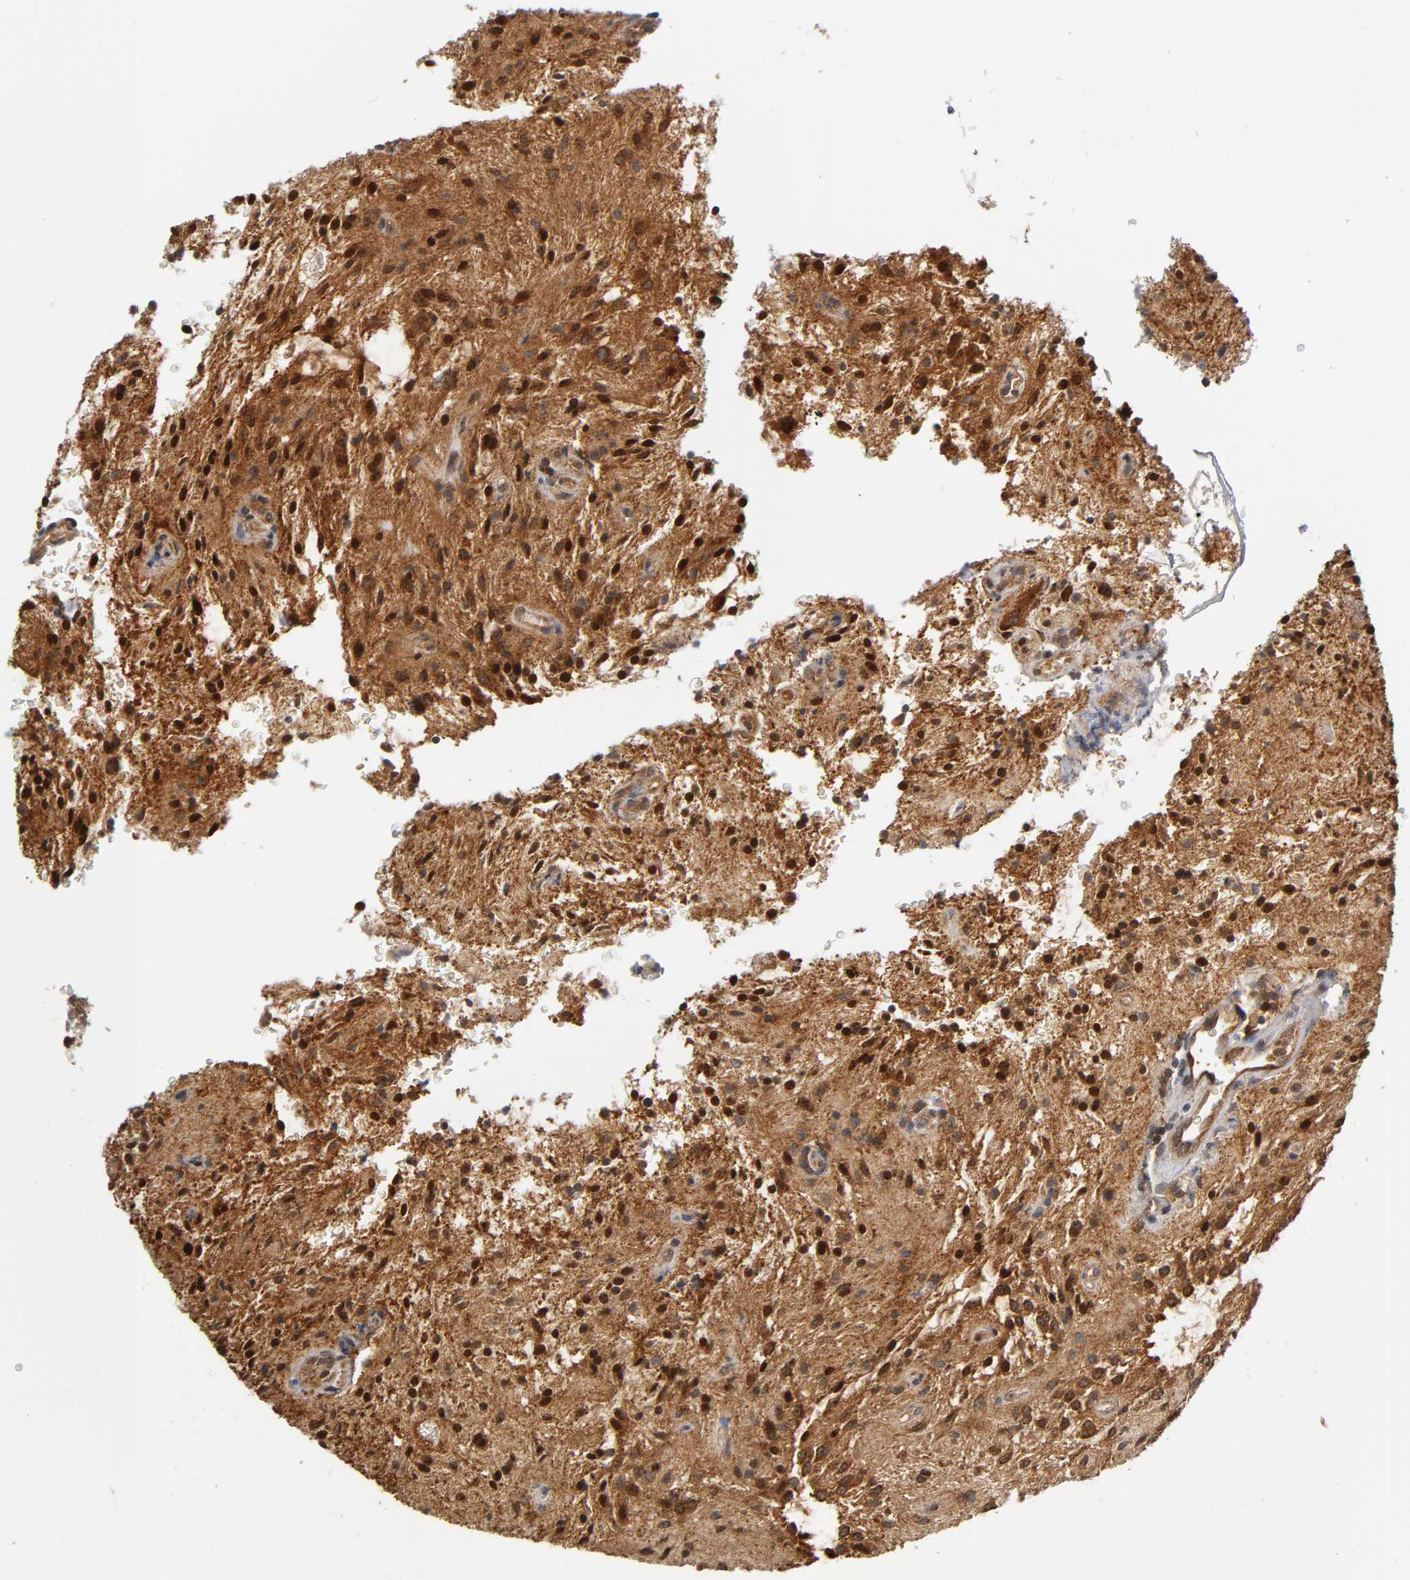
{"staining": {"intensity": "moderate", "quantity": ">75%", "location": "nuclear"}, "tissue": "glioma", "cell_type": "Tumor cells", "image_type": "cancer", "snomed": [{"axis": "morphology", "description": "Glioma, malignant, NOS"}, {"axis": "topography", "description": "Cerebellum"}], "caption": "A brown stain shows moderate nuclear positivity of a protein in glioma (malignant) tumor cells.", "gene": "PAFAH1B1", "patient": {"sex": "female", "age": 10}}